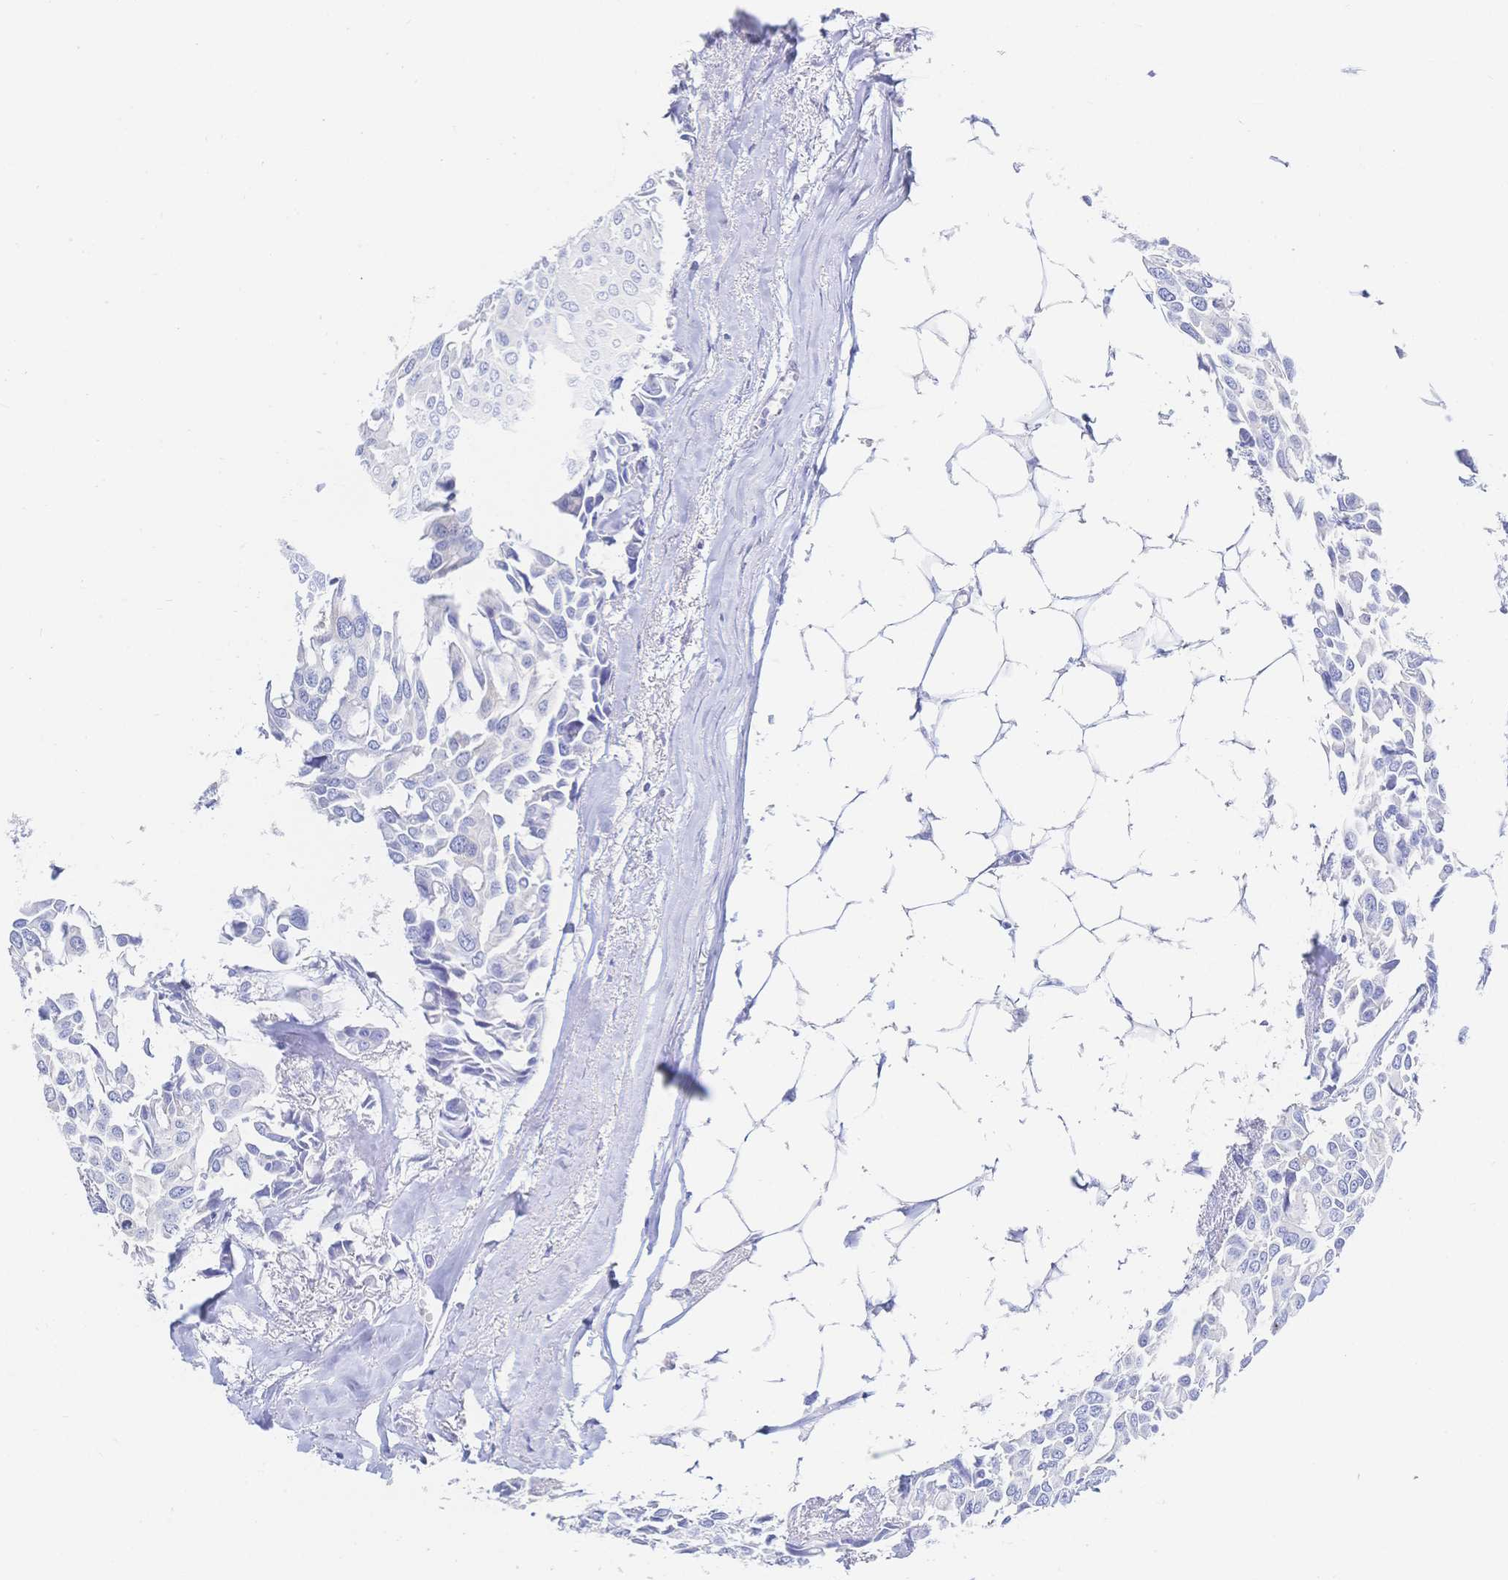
{"staining": {"intensity": "negative", "quantity": "none", "location": "none"}, "tissue": "breast cancer", "cell_type": "Tumor cells", "image_type": "cancer", "snomed": [{"axis": "morphology", "description": "Duct carcinoma"}, {"axis": "topography", "description": "Breast"}], "caption": "Intraductal carcinoma (breast) was stained to show a protein in brown. There is no significant staining in tumor cells.", "gene": "RRM1", "patient": {"sex": "female", "age": 54}}